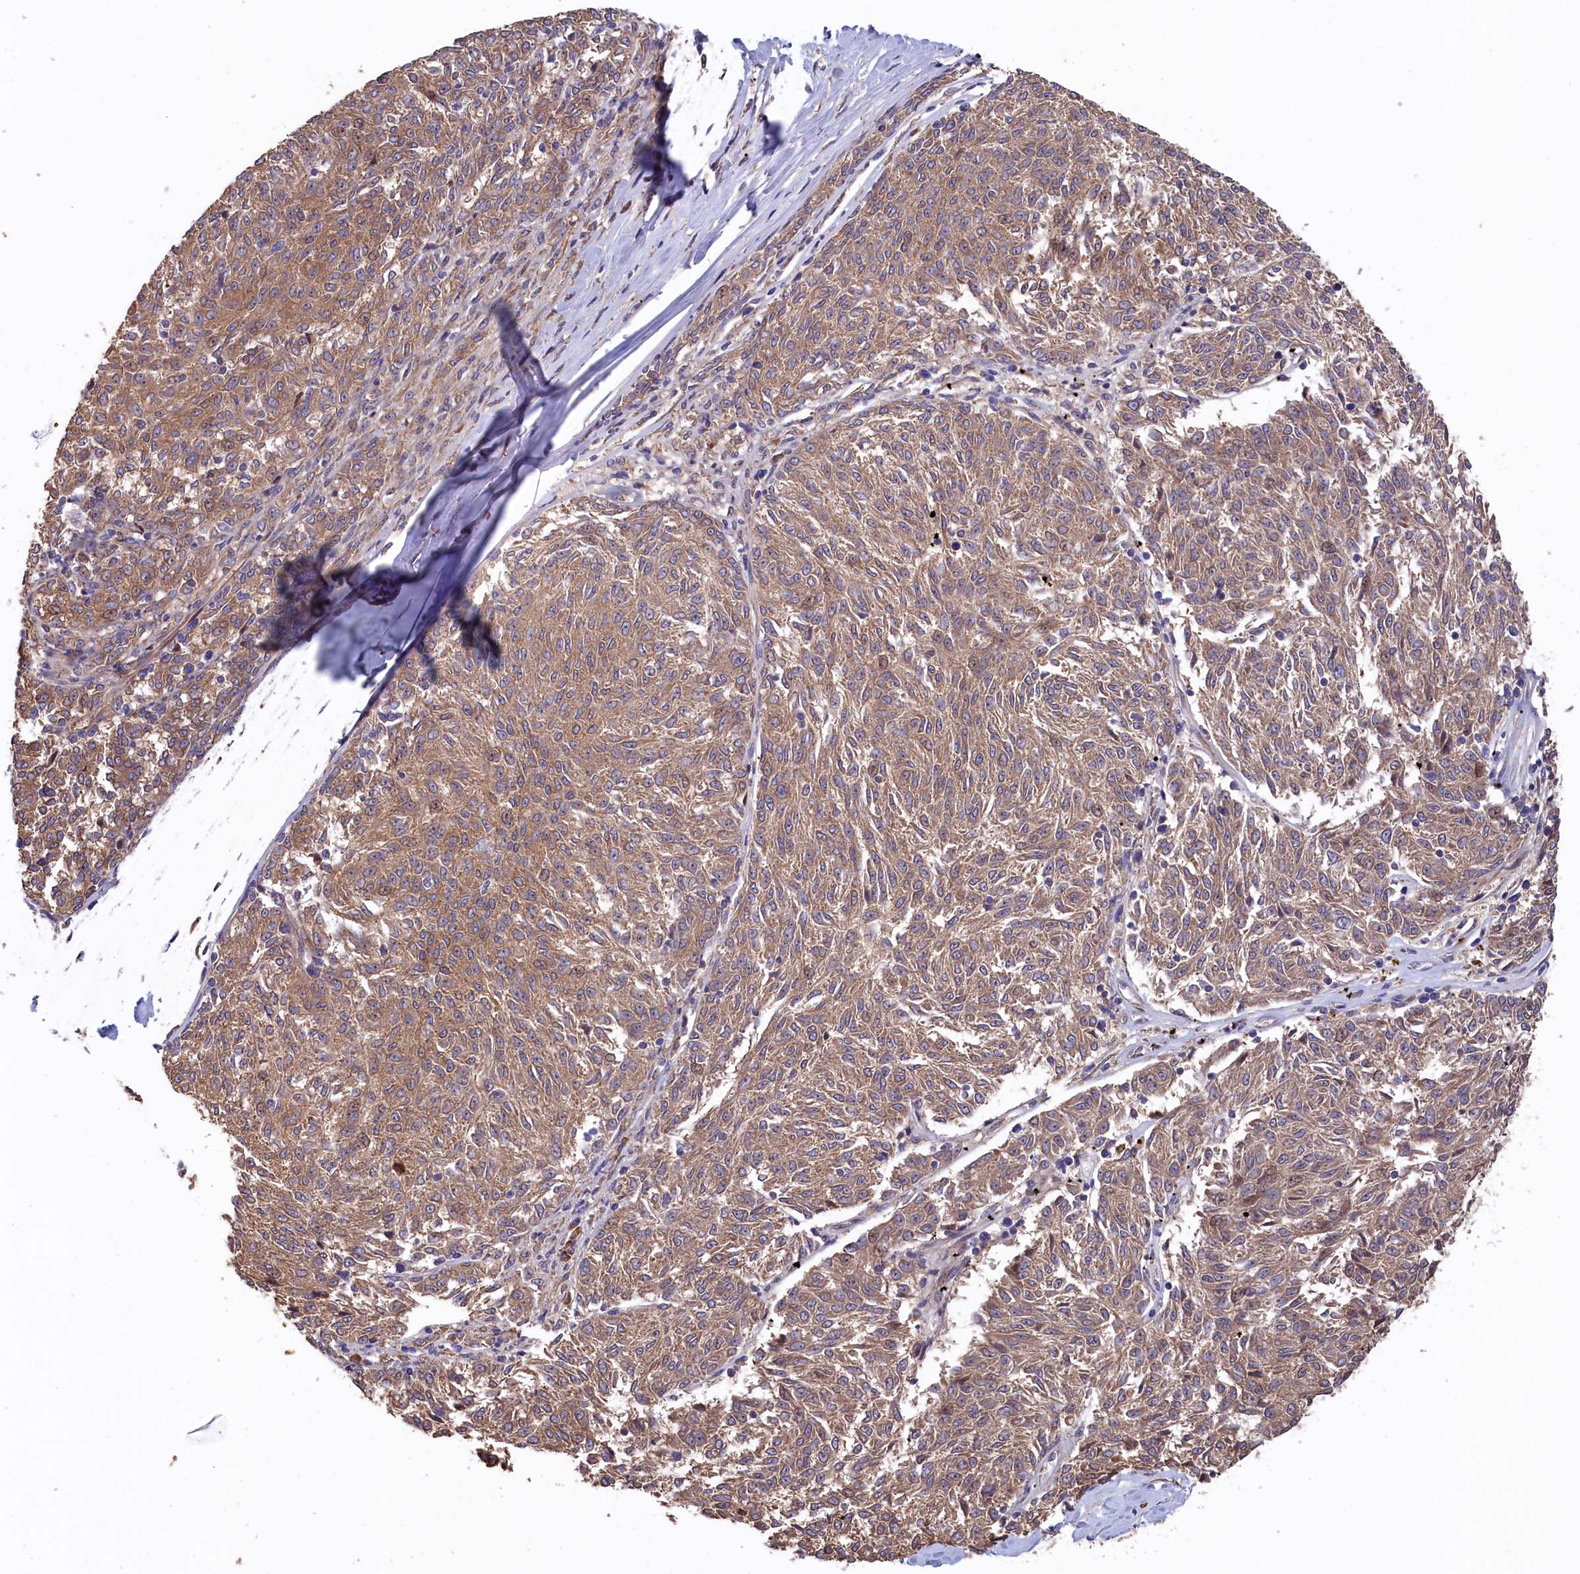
{"staining": {"intensity": "moderate", "quantity": ">75%", "location": "cytoplasmic/membranous"}, "tissue": "melanoma", "cell_type": "Tumor cells", "image_type": "cancer", "snomed": [{"axis": "morphology", "description": "Malignant melanoma, NOS"}, {"axis": "topography", "description": "Skin"}], "caption": "Protein staining shows moderate cytoplasmic/membranous positivity in about >75% of tumor cells in melanoma.", "gene": "GREB1L", "patient": {"sex": "female", "age": 72}}